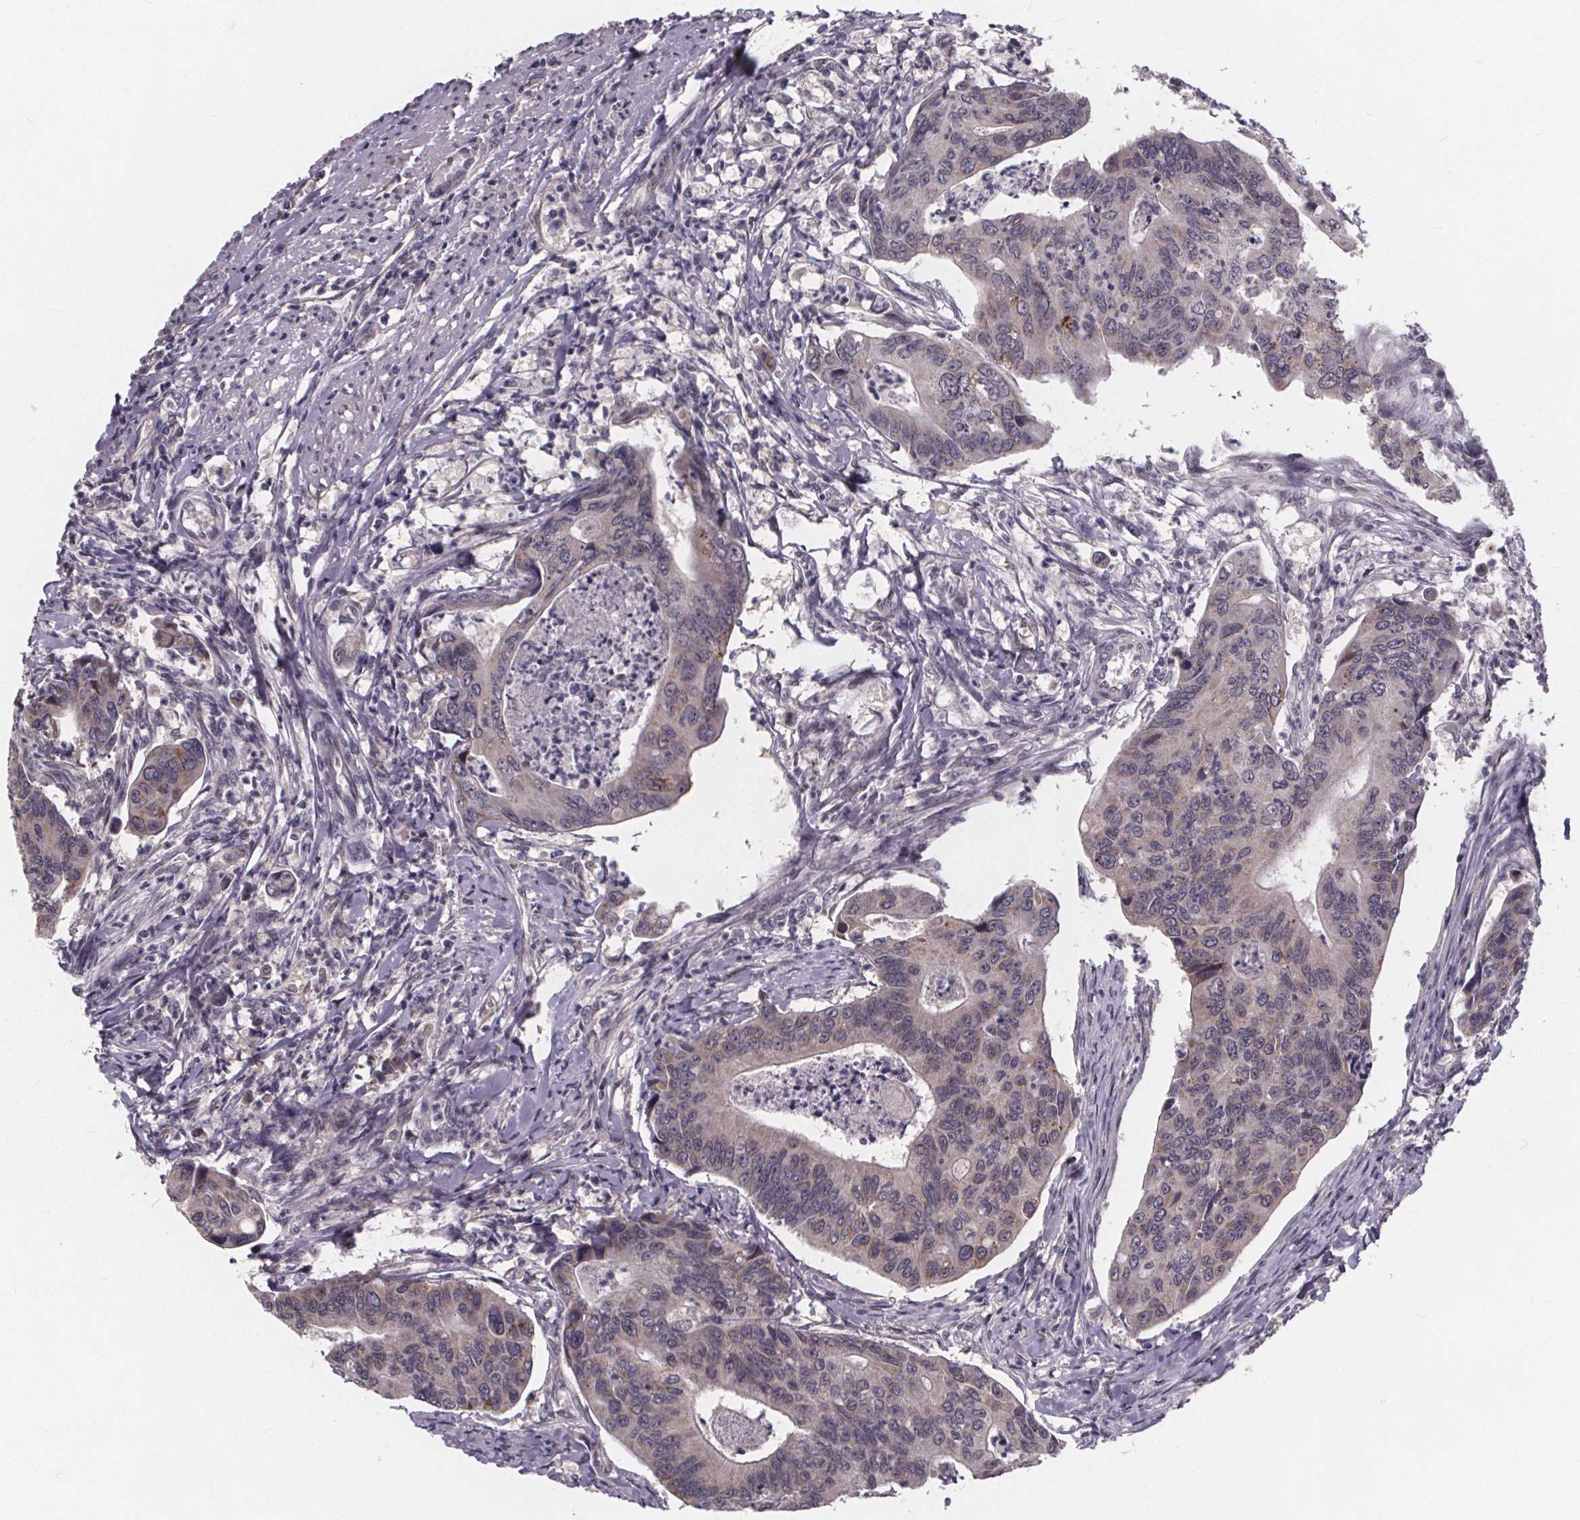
{"staining": {"intensity": "weak", "quantity": "<25%", "location": "cytoplasmic/membranous"}, "tissue": "colorectal cancer", "cell_type": "Tumor cells", "image_type": "cancer", "snomed": [{"axis": "morphology", "description": "Adenocarcinoma, NOS"}, {"axis": "topography", "description": "Colon"}], "caption": "Adenocarcinoma (colorectal) was stained to show a protein in brown. There is no significant expression in tumor cells.", "gene": "FAM181B", "patient": {"sex": "female", "age": 67}}